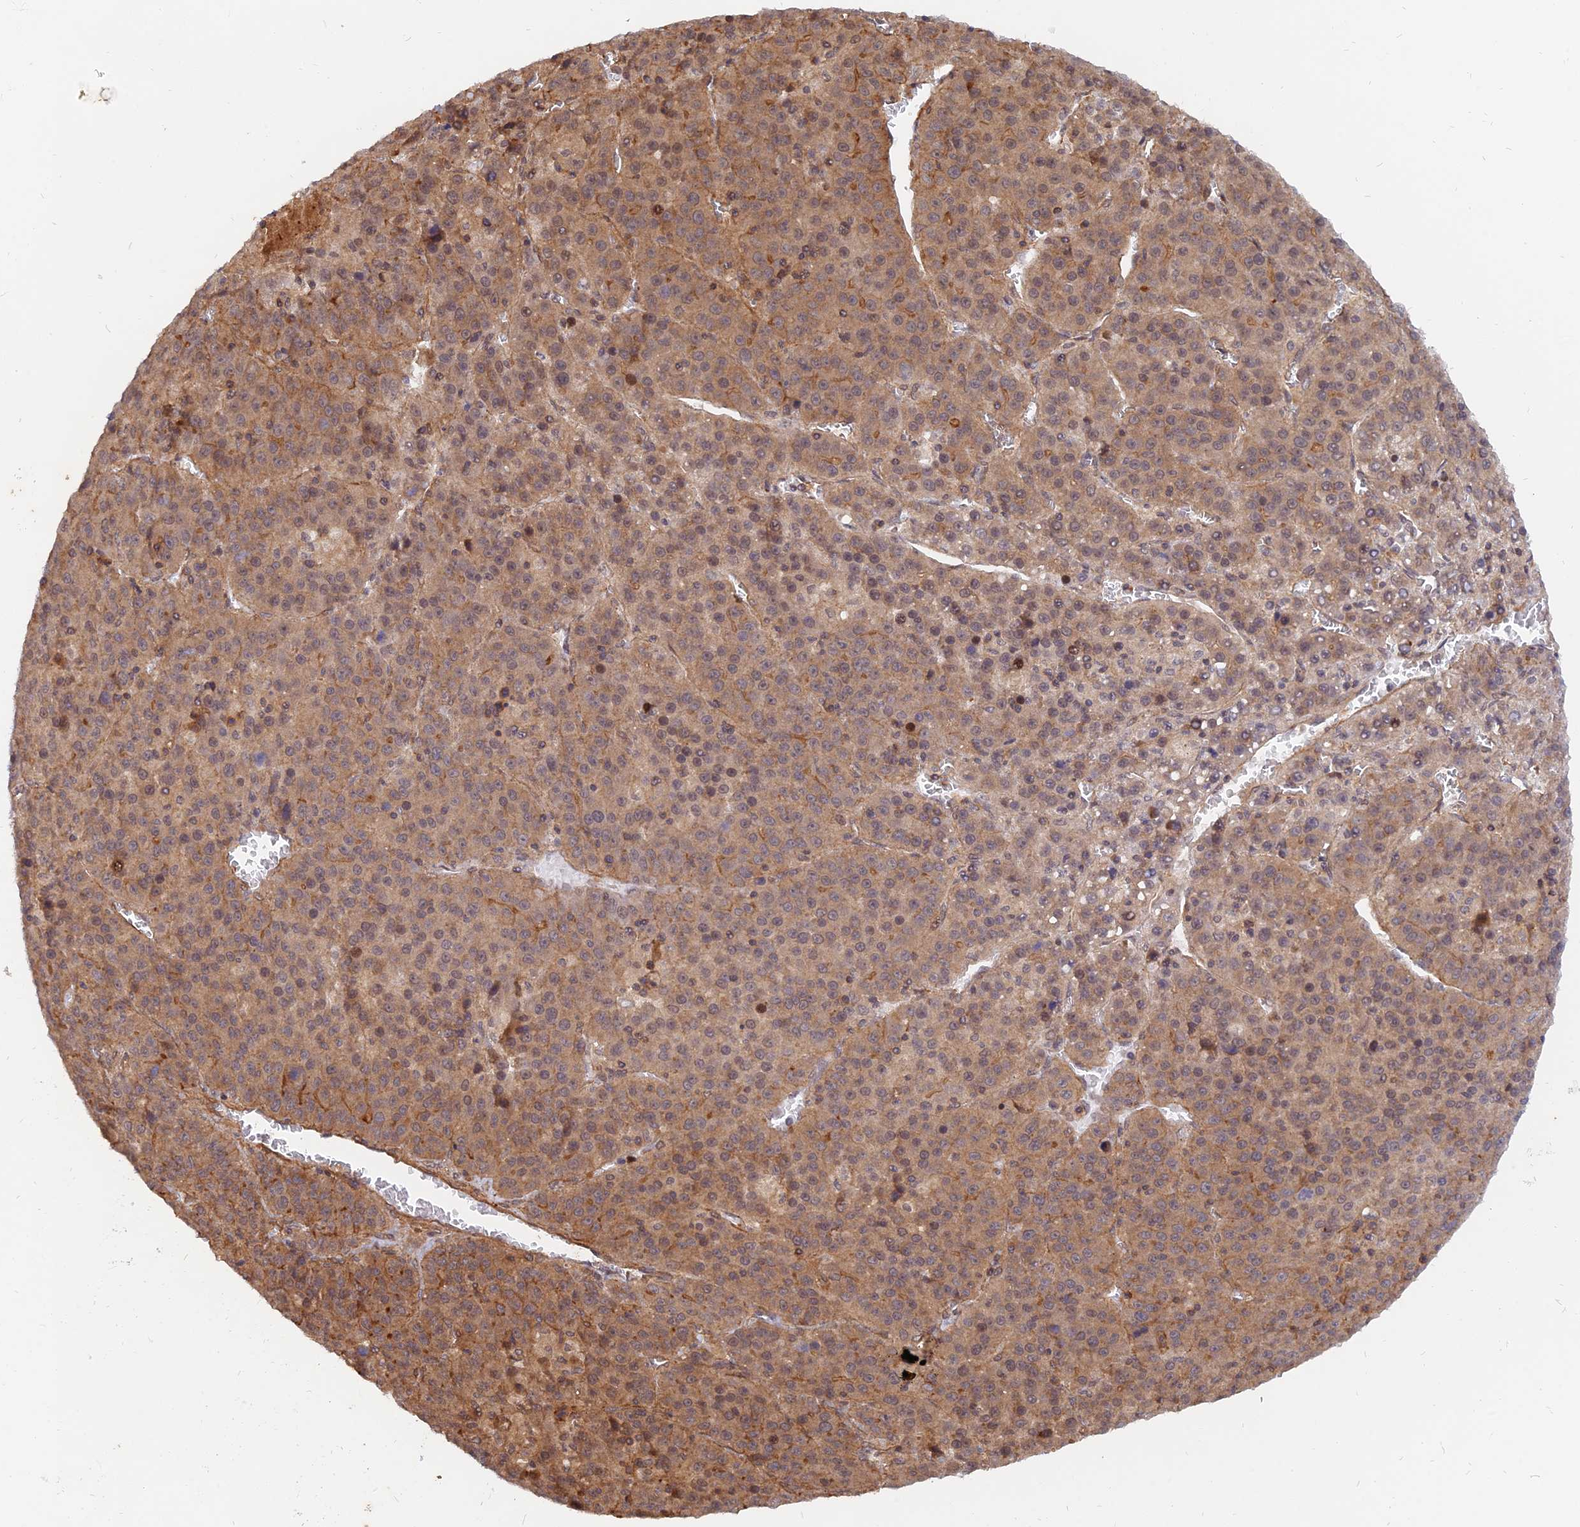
{"staining": {"intensity": "moderate", "quantity": ">75%", "location": "cytoplasmic/membranous,nuclear"}, "tissue": "liver cancer", "cell_type": "Tumor cells", "image_type": "cancer", "snomed": [{"axis": "morphology", "description": "Carcinoma, Hepatocellular, NOS"}, {"axis": "topography", "description": "Liver"}], "caption": "A brown stain shows moderate cytoplasmic/membranous and nuclear expression of a protein in hepatocellular carcinoma (liver) tumor cells. The staining was performed using DAB (3,3'-diaminobenzidine) to visualize the protein expression in brown, while the nuclei were stained in blue with hematoxylin (Magnification: 20x).", "gene": "WDR41", "patient": {"sex": "female", "age": 53}}